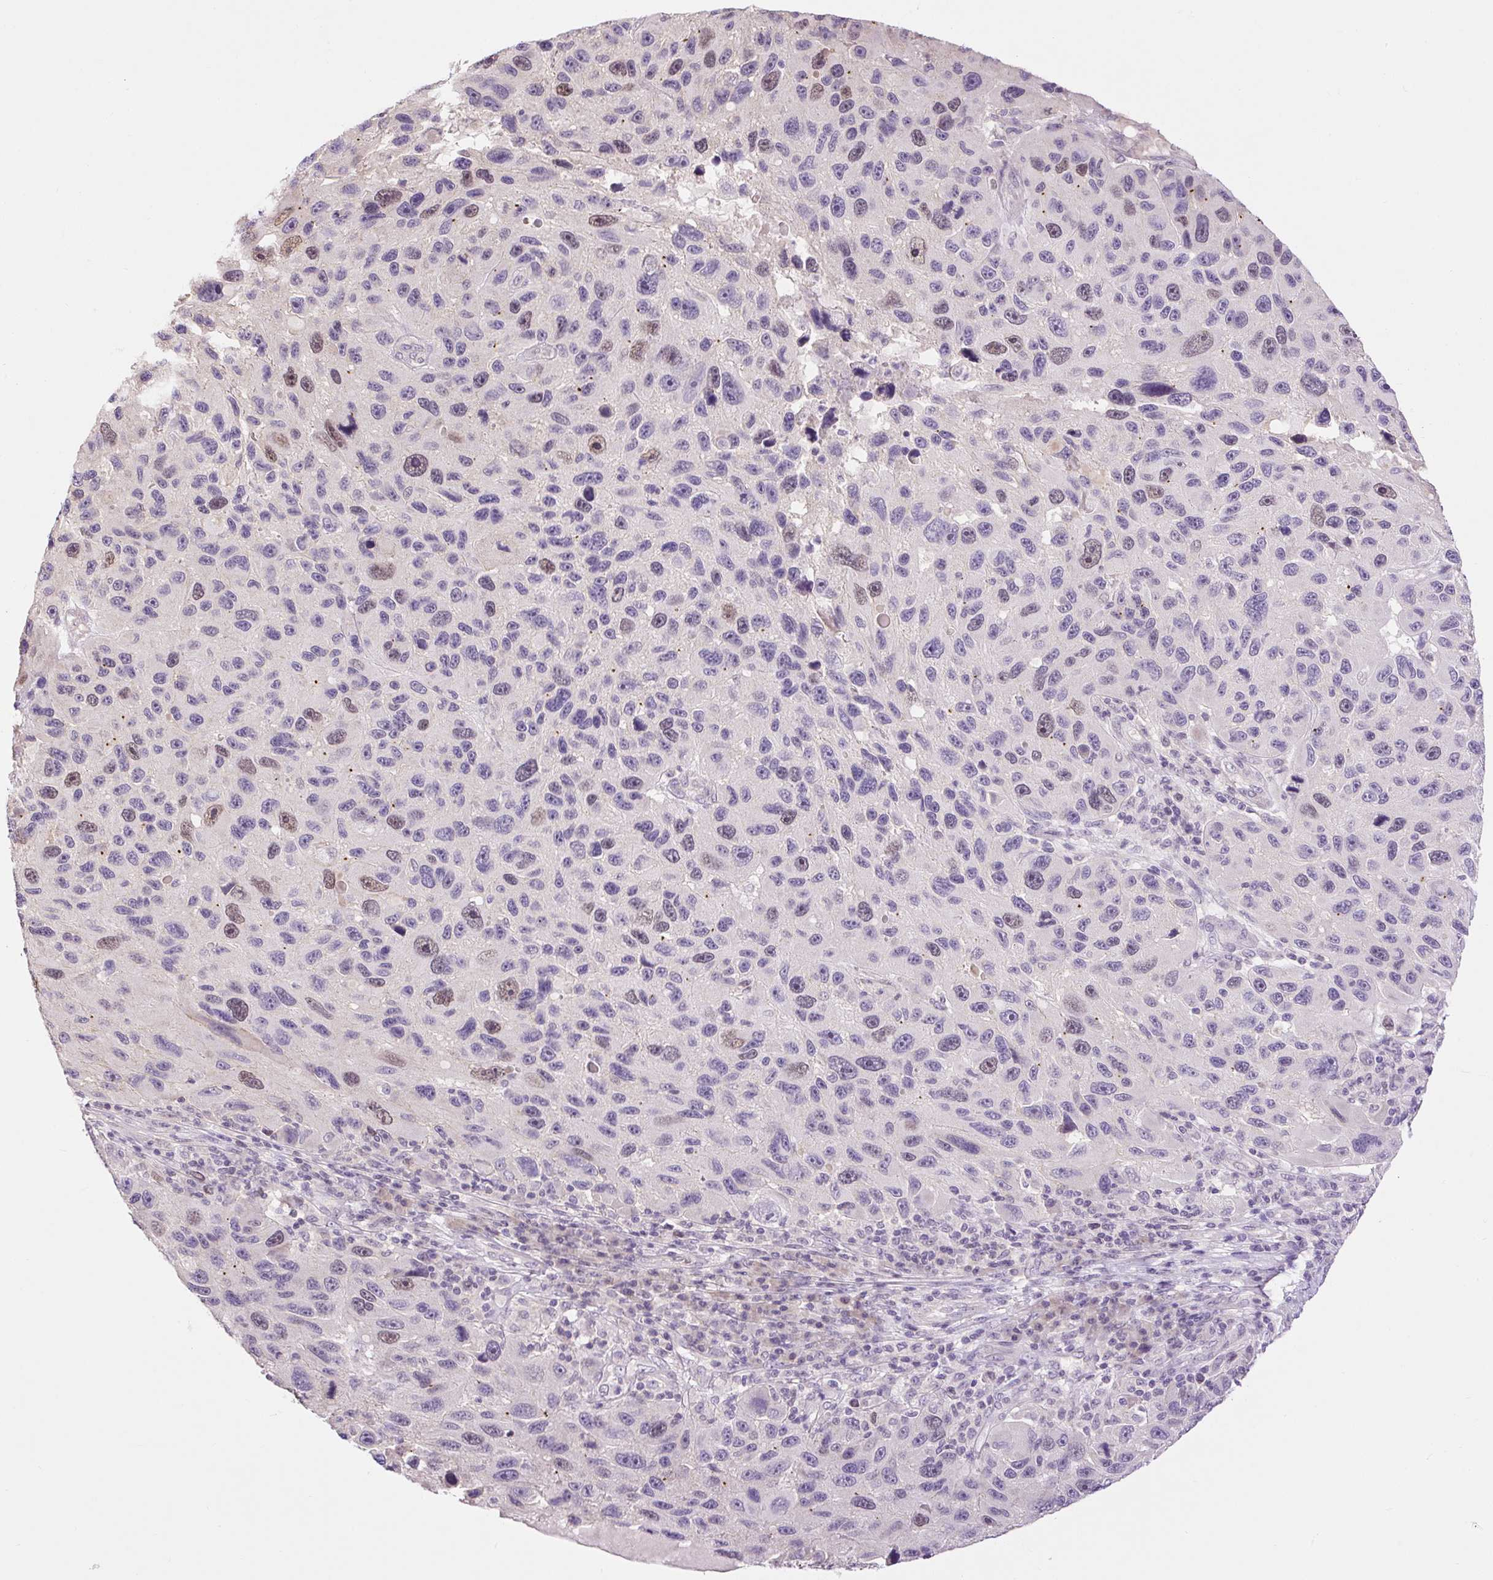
{"staining": {"intensity": "moderate", "quantity": "25%-75%", "location": "nuclear"}, "tissue": "melanoma", "cell_type": "Tumor cells", "image_type": "cancer", "snomed": [{"axis": "morphology", "description": "Malignant melanoma, NOS"}, {"axis": "topography", "description": "Skin"}], "caption": "Immunohistochemical staining of melanoma reveals medium levels of moderate nuclear staining in approximately 25%-75% of tumor cells.", "gene": "RACGAP1", "patient": {"sex": "male", "age": 53}}